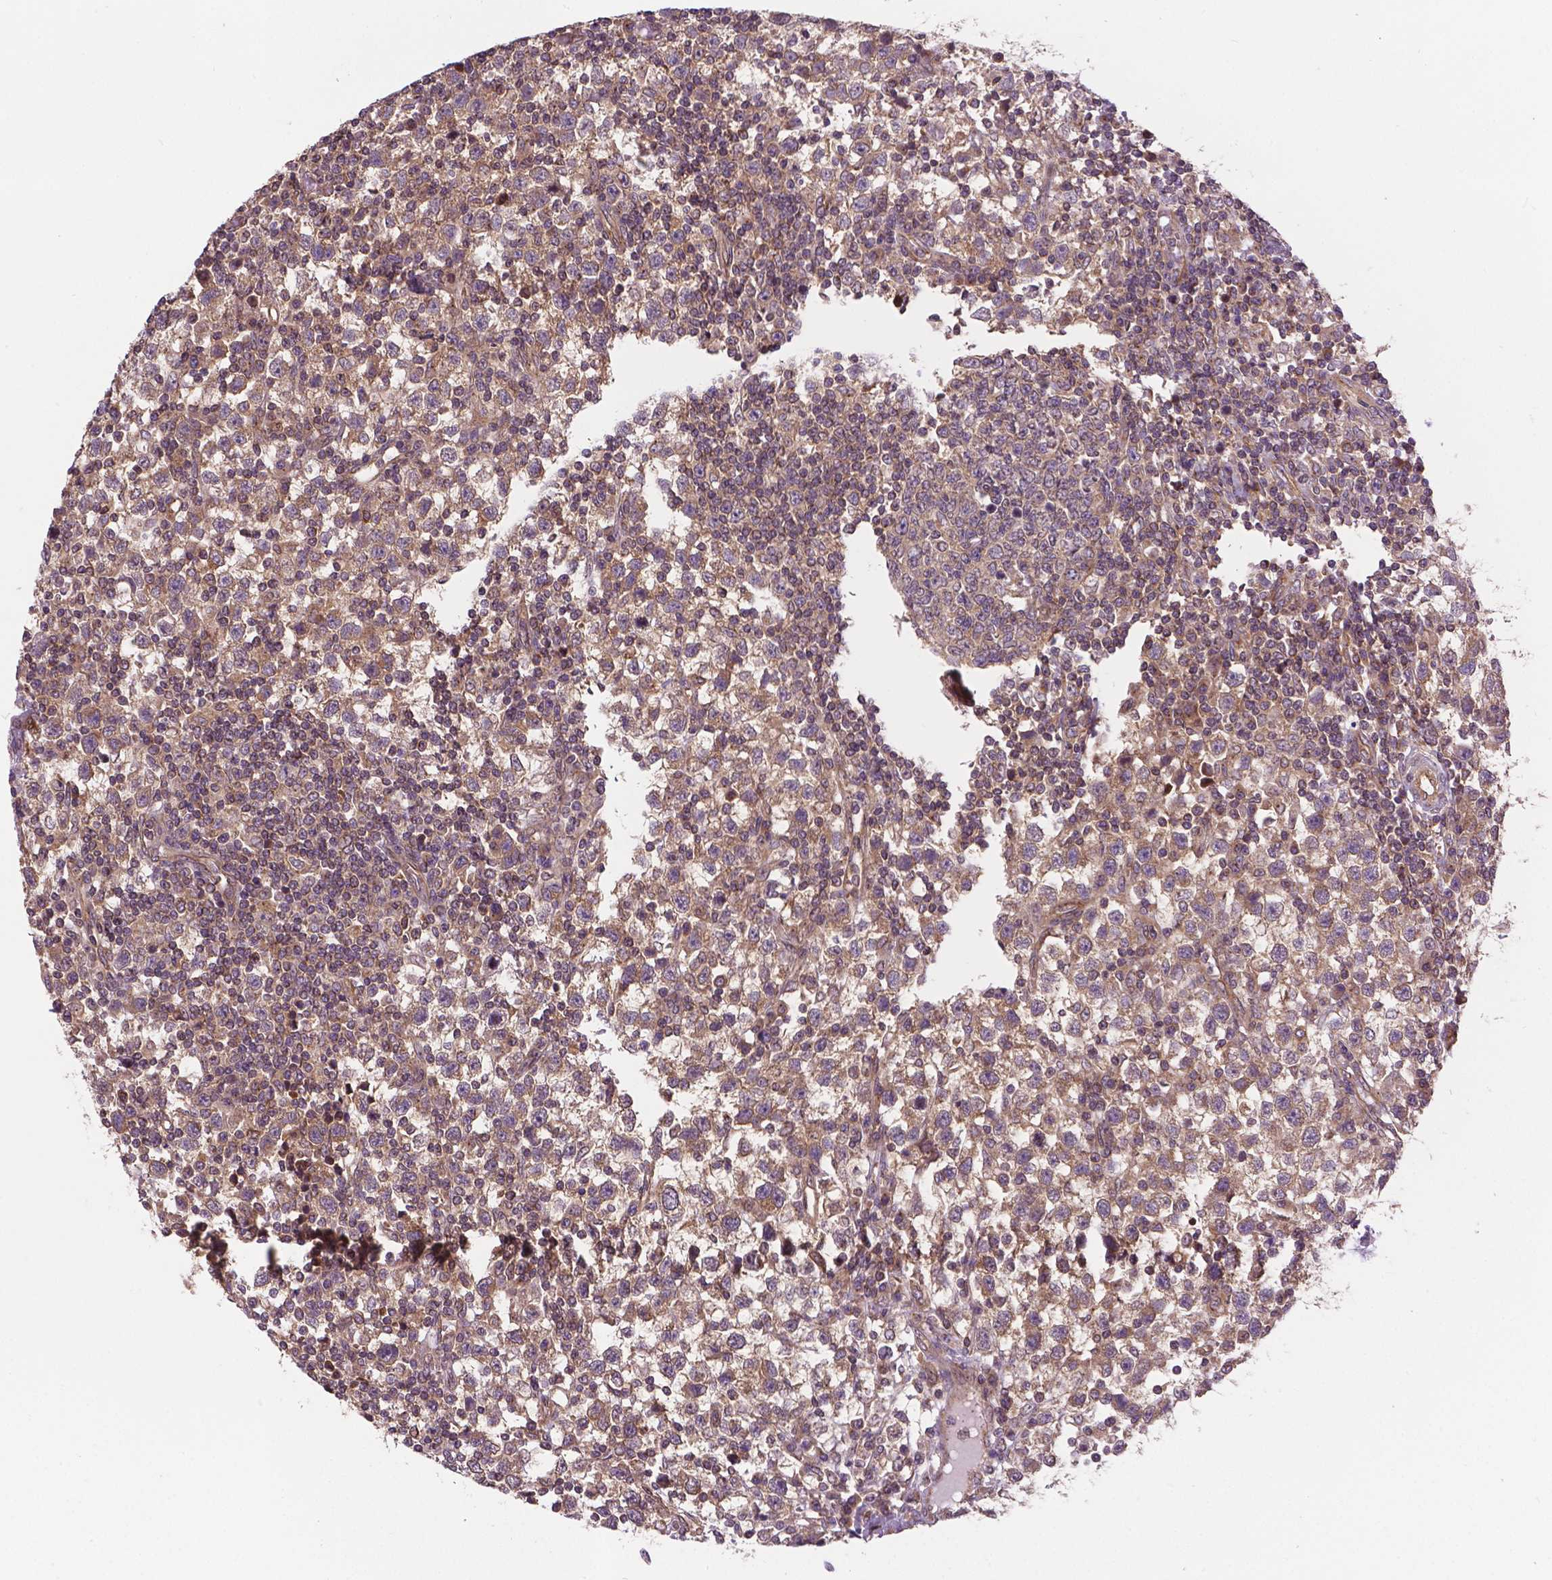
{"staining": {"intensity": "weak", "quantity": ">75%", "location": "cytoplasmic/membranous"}, "tissue": "testis cancer", "cell_type": "Tumor cells", "image_type": "cancer", "snomed": [{"axis": "morphology", "description": "Seminoma, NOS"}, {"axis": "topography", "description": "Testis"}], "caption": "This image shows immunohistochemistry staining of human testis cancer (seminoma), with low weak cytoplasmic/membranous staining in about >75% of tumor cells.", "gene": "MZT1", "patient": {"sex": "male", "age": 34}}